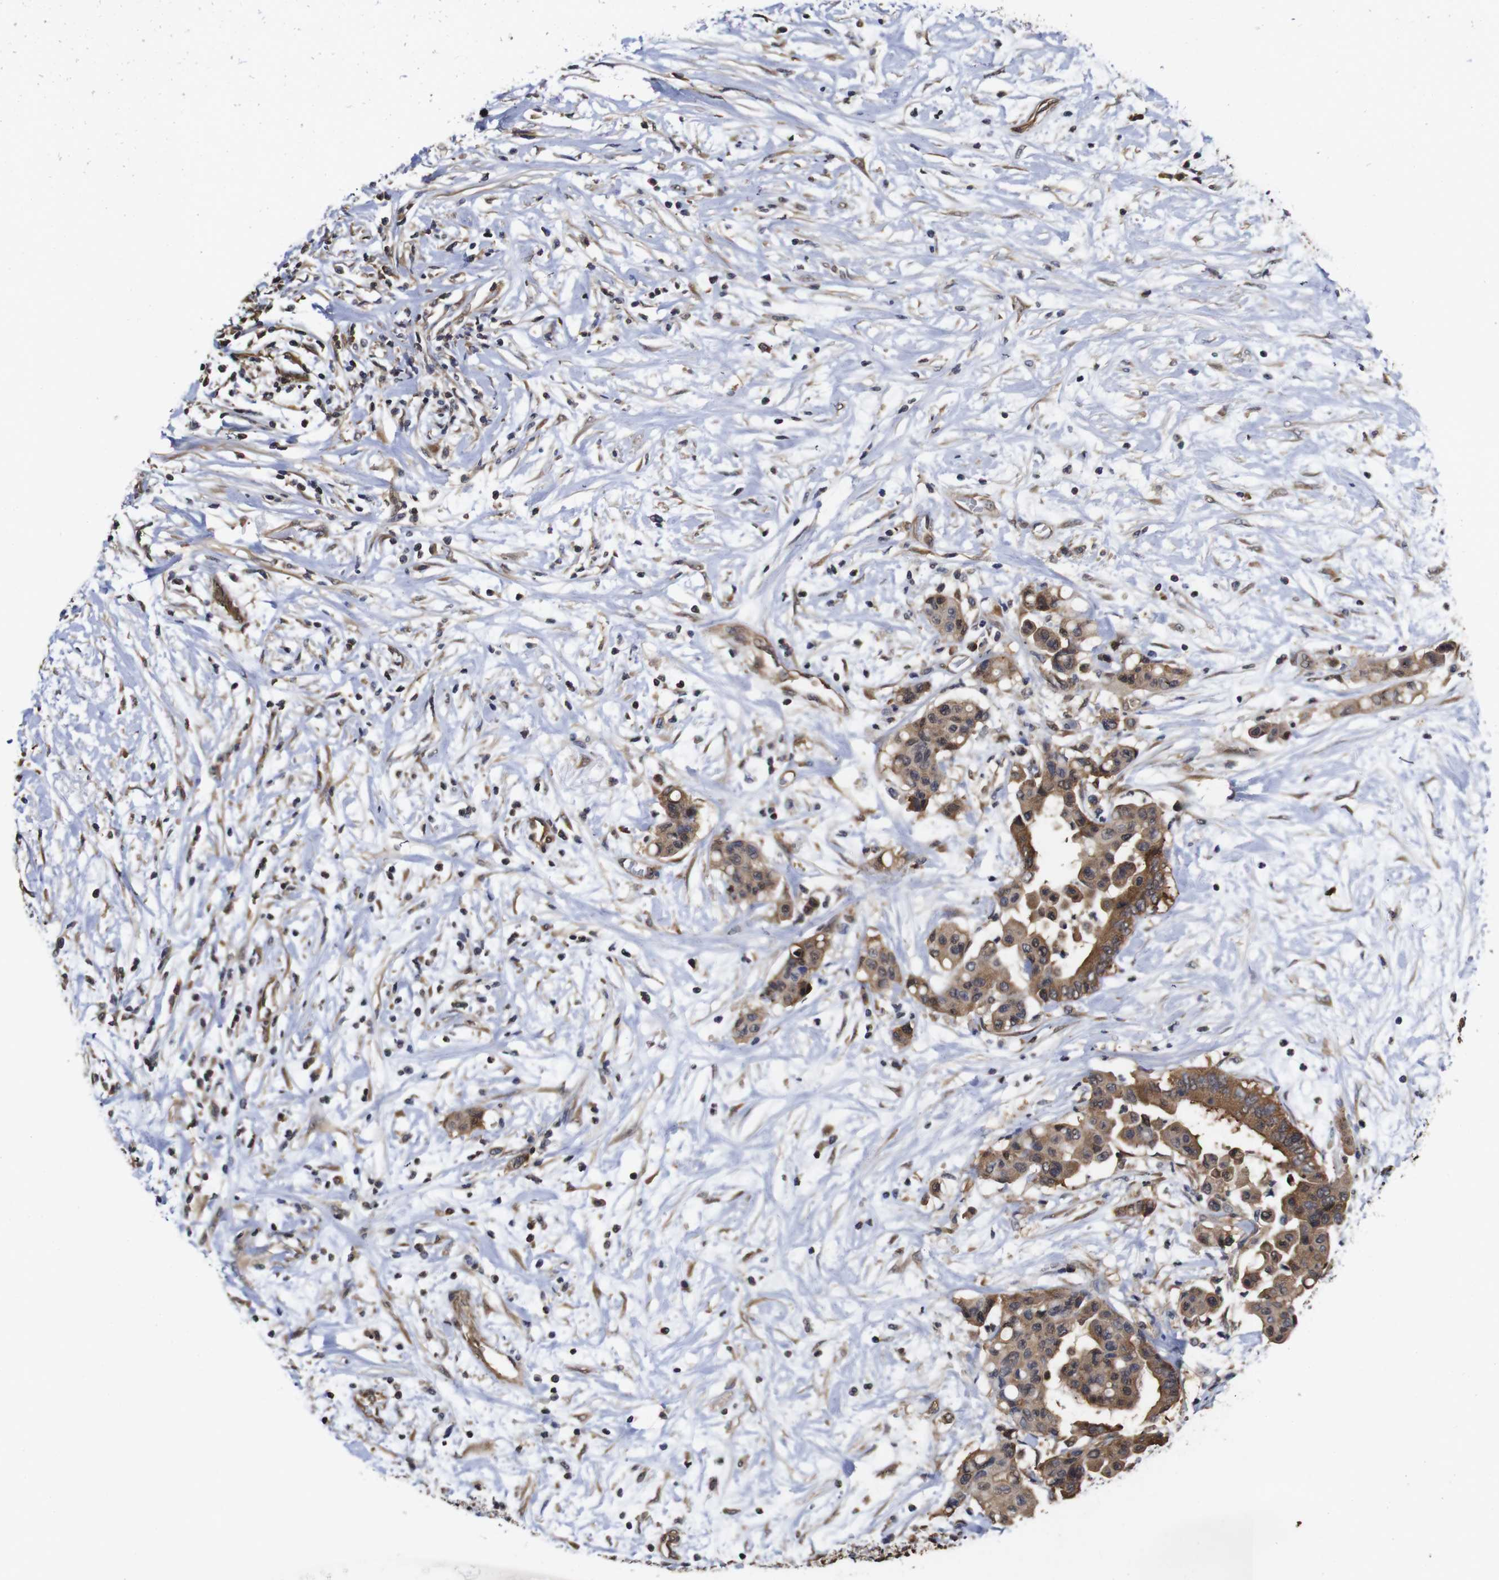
{"staining": {"intensity": "strong", "quantity": ">75%", "location": "cytoplasmic/membranous"}, "tissue": "colorectal cancer", "cell_type": "Tumor cells", "image_type": "cancer", "snomed": [{"axis": "morphology", "description": "Normal tissue, NOS"}, {"axis": "morphology", "description": "Adenocarcinoma, NOS"}, {"axis": "topography", "description": "Colon"}], "caption": "Protein staining of colorectal adenocarcinoma tissue reveals strong cytoplasmic/membranous positivity in about >75% of tumor cells.", "gene": "SUMO3", "patient": {"sex": "male", "age": 82}}